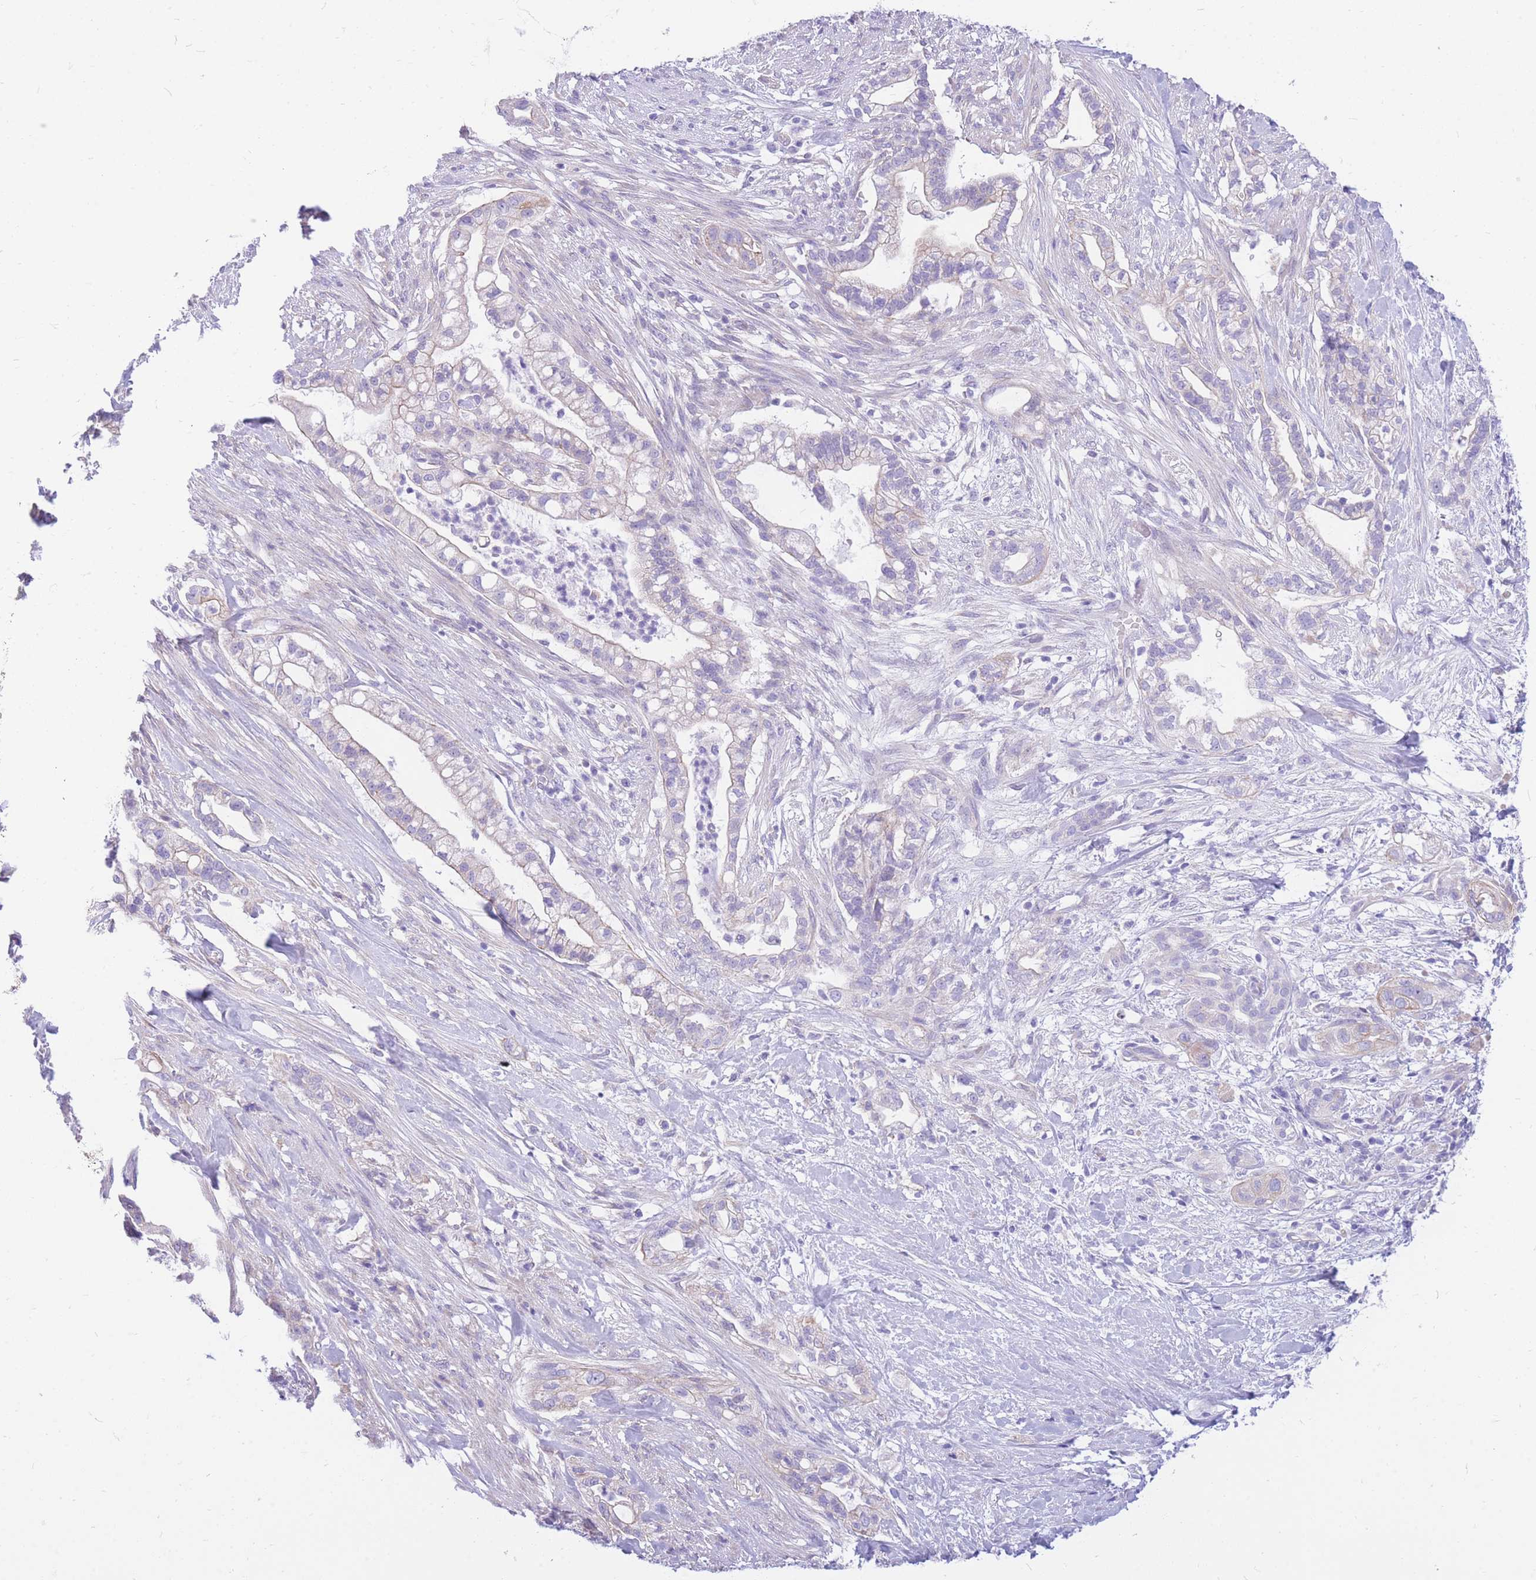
{"staining": {"intensity": "weak", "quantity": "<25%", "location": "cytoplasmic/membranous"}, "tissue": "pancreatic cancer", "cell_type": "Tumor cells", "image_type": "cancer", "snomed": [{"axis": "morphology", "description": "Adenocarcinoma, NOS"}, {"axis": "topography", "description": "Pancreas"}], "caption": "Immunohistochemical staining of adenocarcinoma (pancreatic) exhibits no significant positivity in tumor cells.", "gene": "ZNF311", "patient": {"sex": "male", "age": 44}}